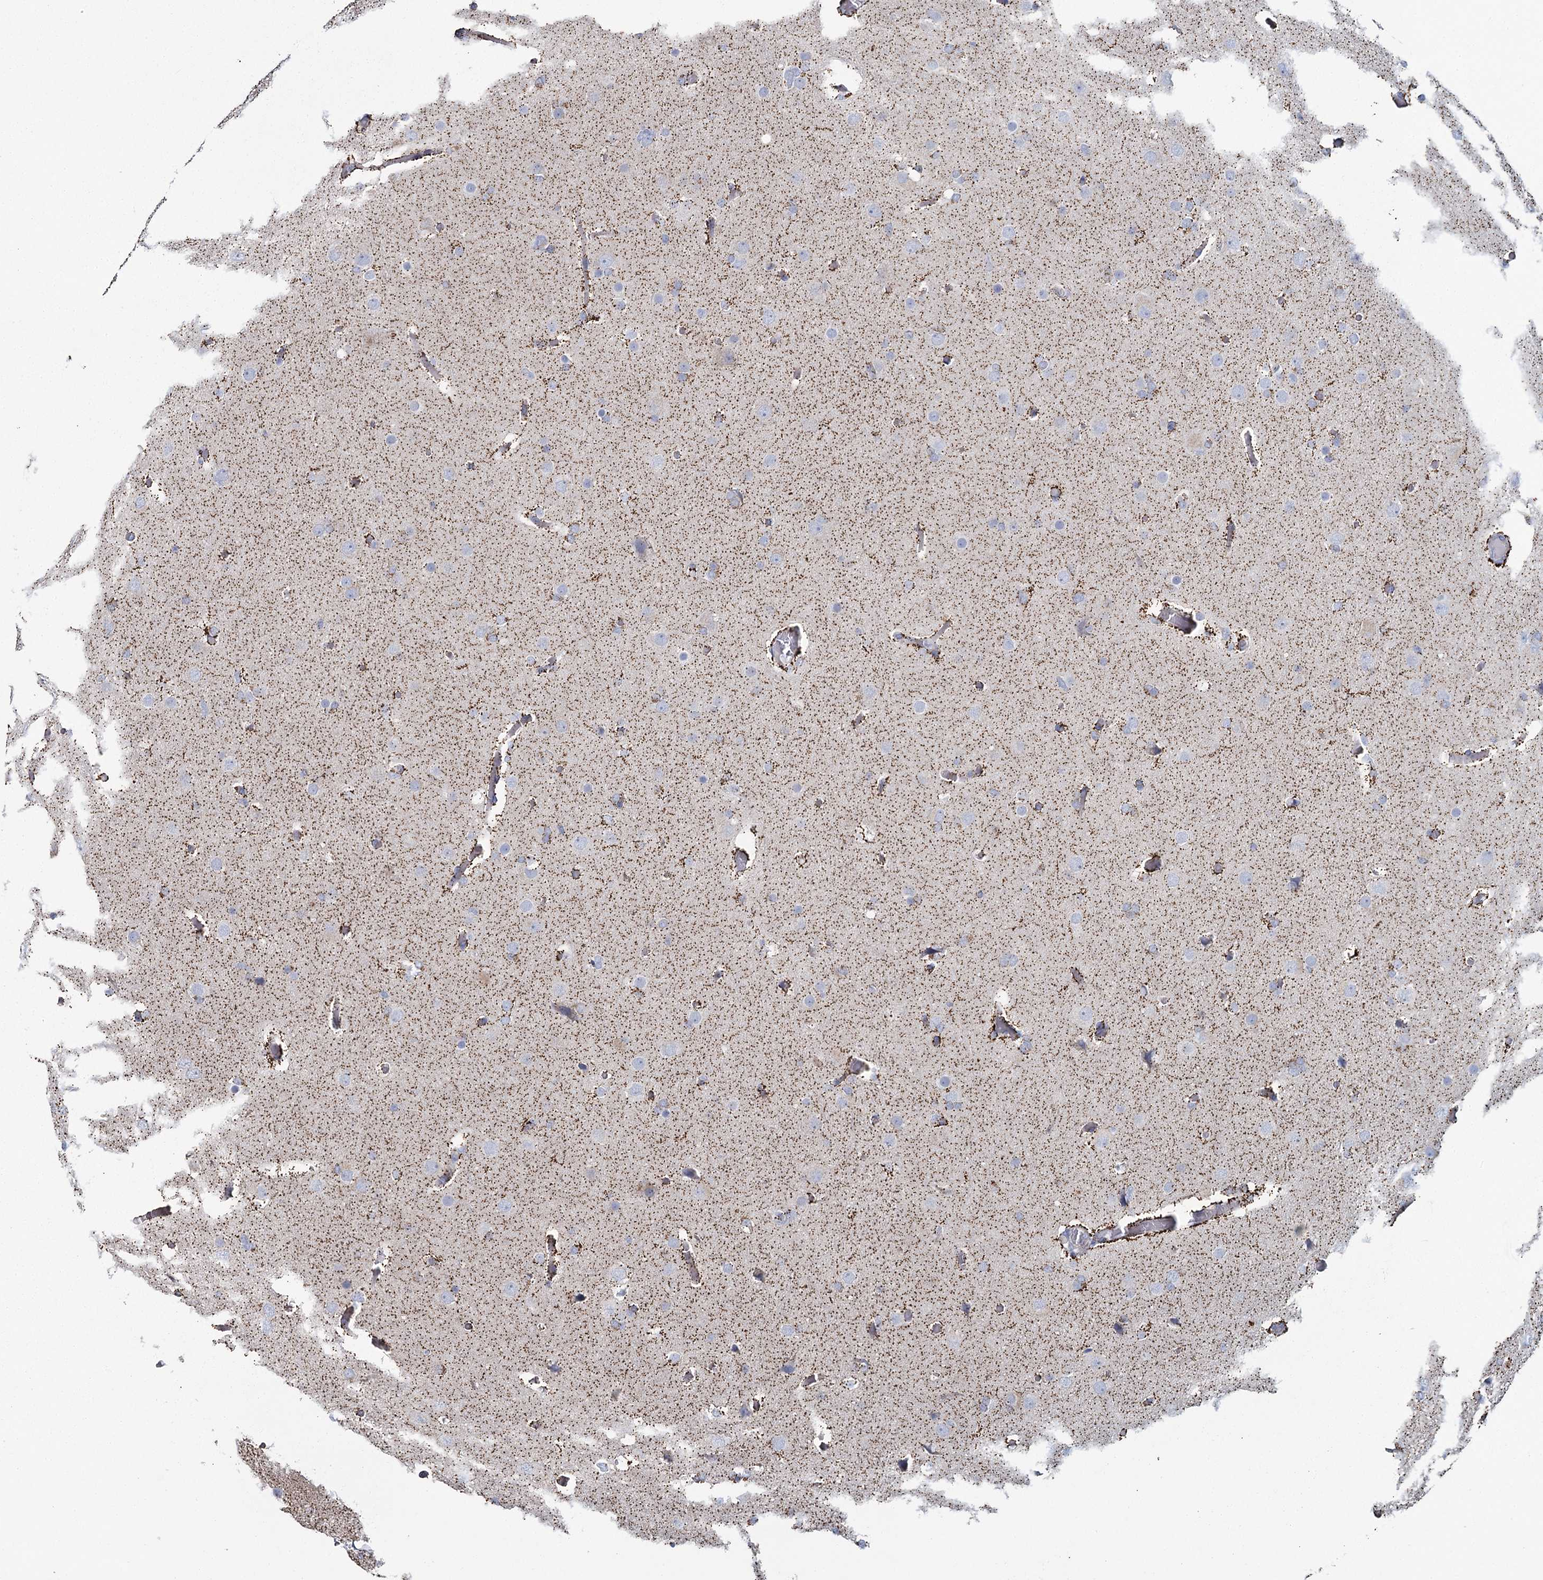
{"staining": {"intensity": "negative", "quantity": "none", "location": "none"}, "tissue": "glioma", "cell_type": "Tumor cells", "image_type": "cancer", "snomed": [{"axis": "morphology", "description": "Glioma, malignant, High grade"}, {"axis": "topography", "description": "Cerebral cortex"}], "caption": "Tumor cells are negative for protein expression in human malignant glioma (high-grade). (Stains: DAB (3,3'-diaminobenzidine) immunohistochemistry with hematoxylin counter stain, Microscopy: brightfield microscopy at high magnification).", "gene": "MRPL44", "patient": {"sex": "female", "age": 36}}